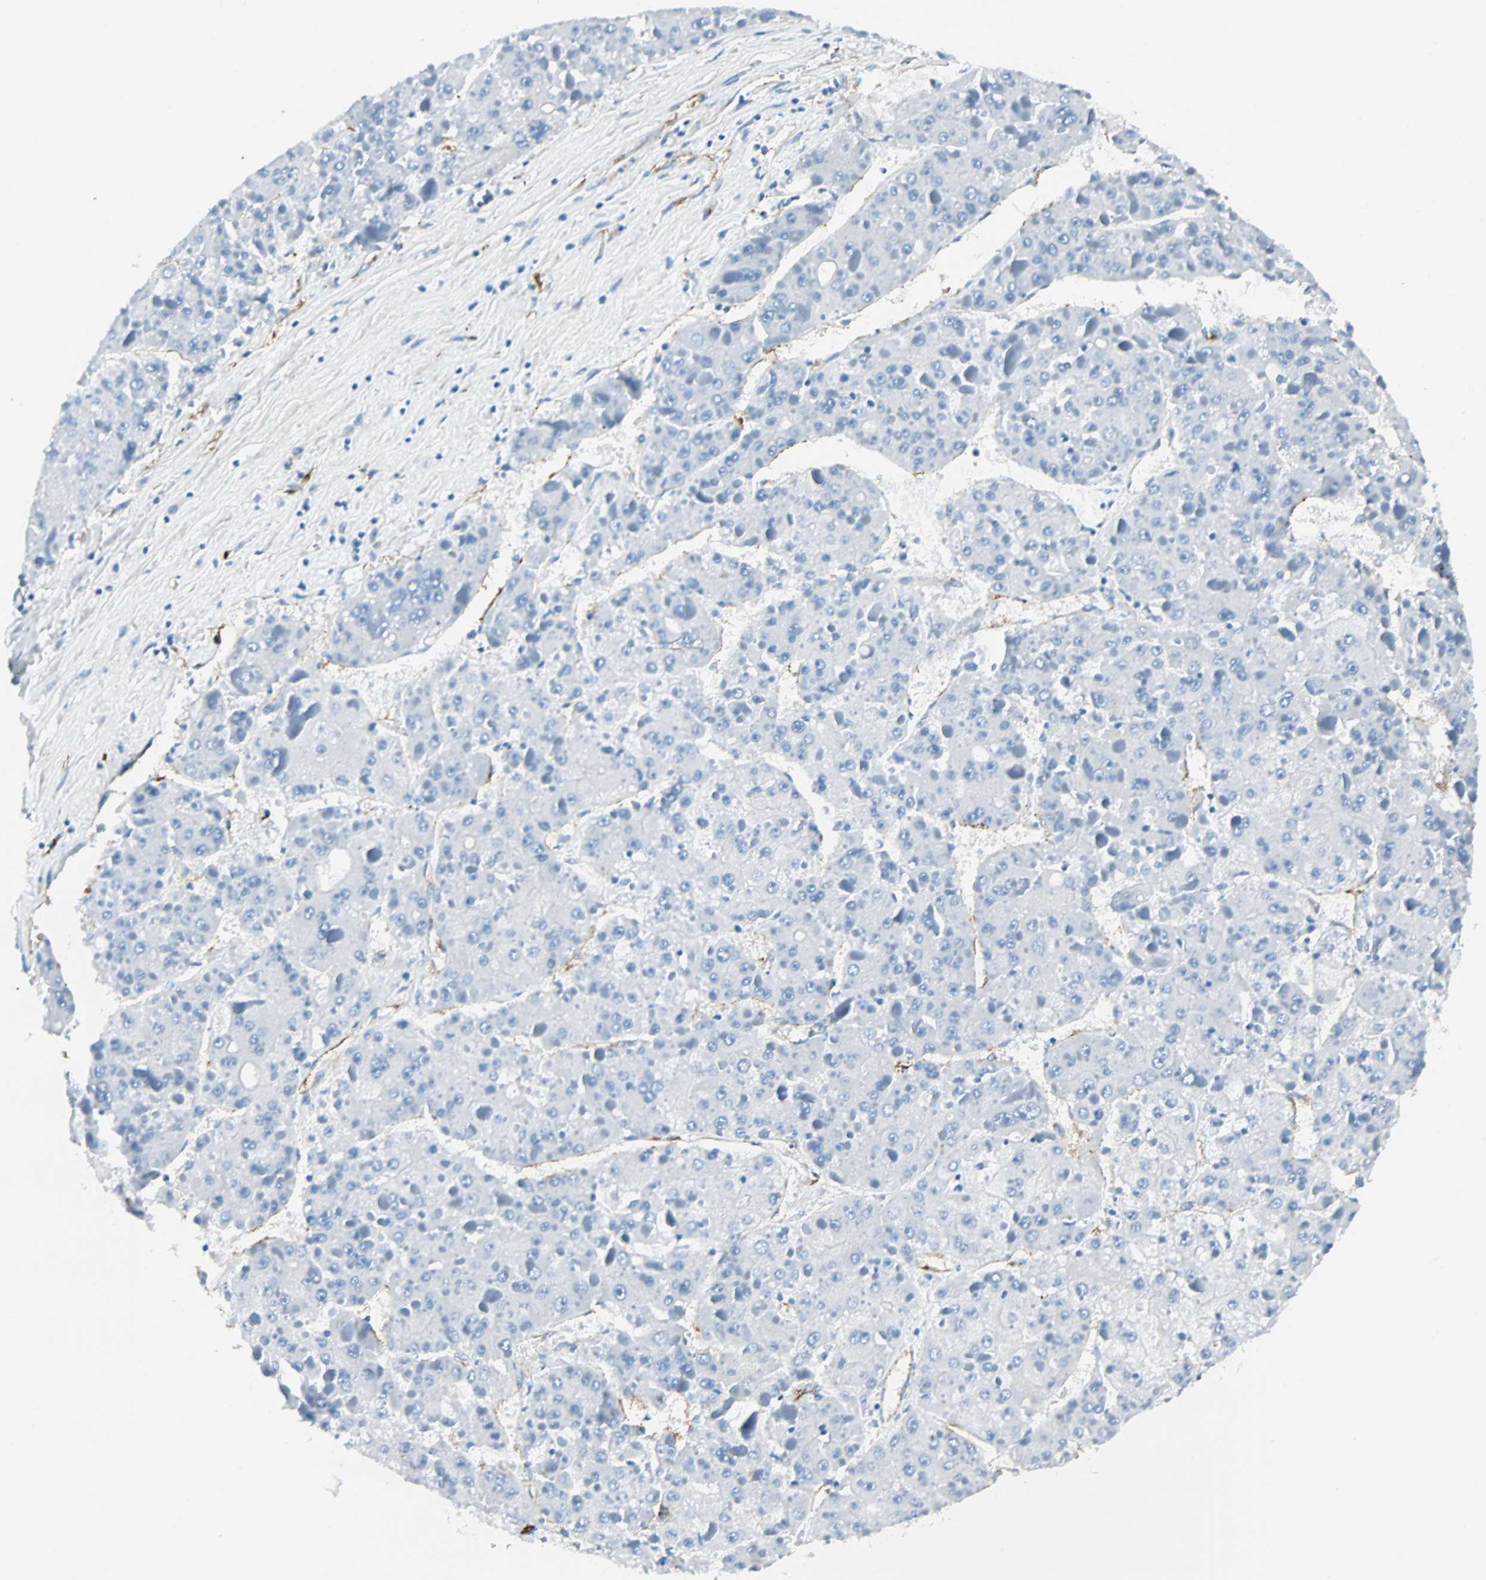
{"staining": {"intensity": "negative", "quantity": "none", "location": "none"}, "tissue": "liver cancer", "cell_type": "Tumor cells", "image_type": "cancer", "snomed": [{"axis": "morphology", "description": "Carcinoma, Hepatocellular, NOS"}, {"axis": "topography", "description": "Liver"}], "caption": "An immunohistochemistry photomicrograph of liver cancer (hepatocellular carcinoma) is shown. There is no staining in tumor cells of liver cancer (hepatocellular carcinoma).", "gene": "VPS9D1", "patient": {"sex": "female", "age": 73}}